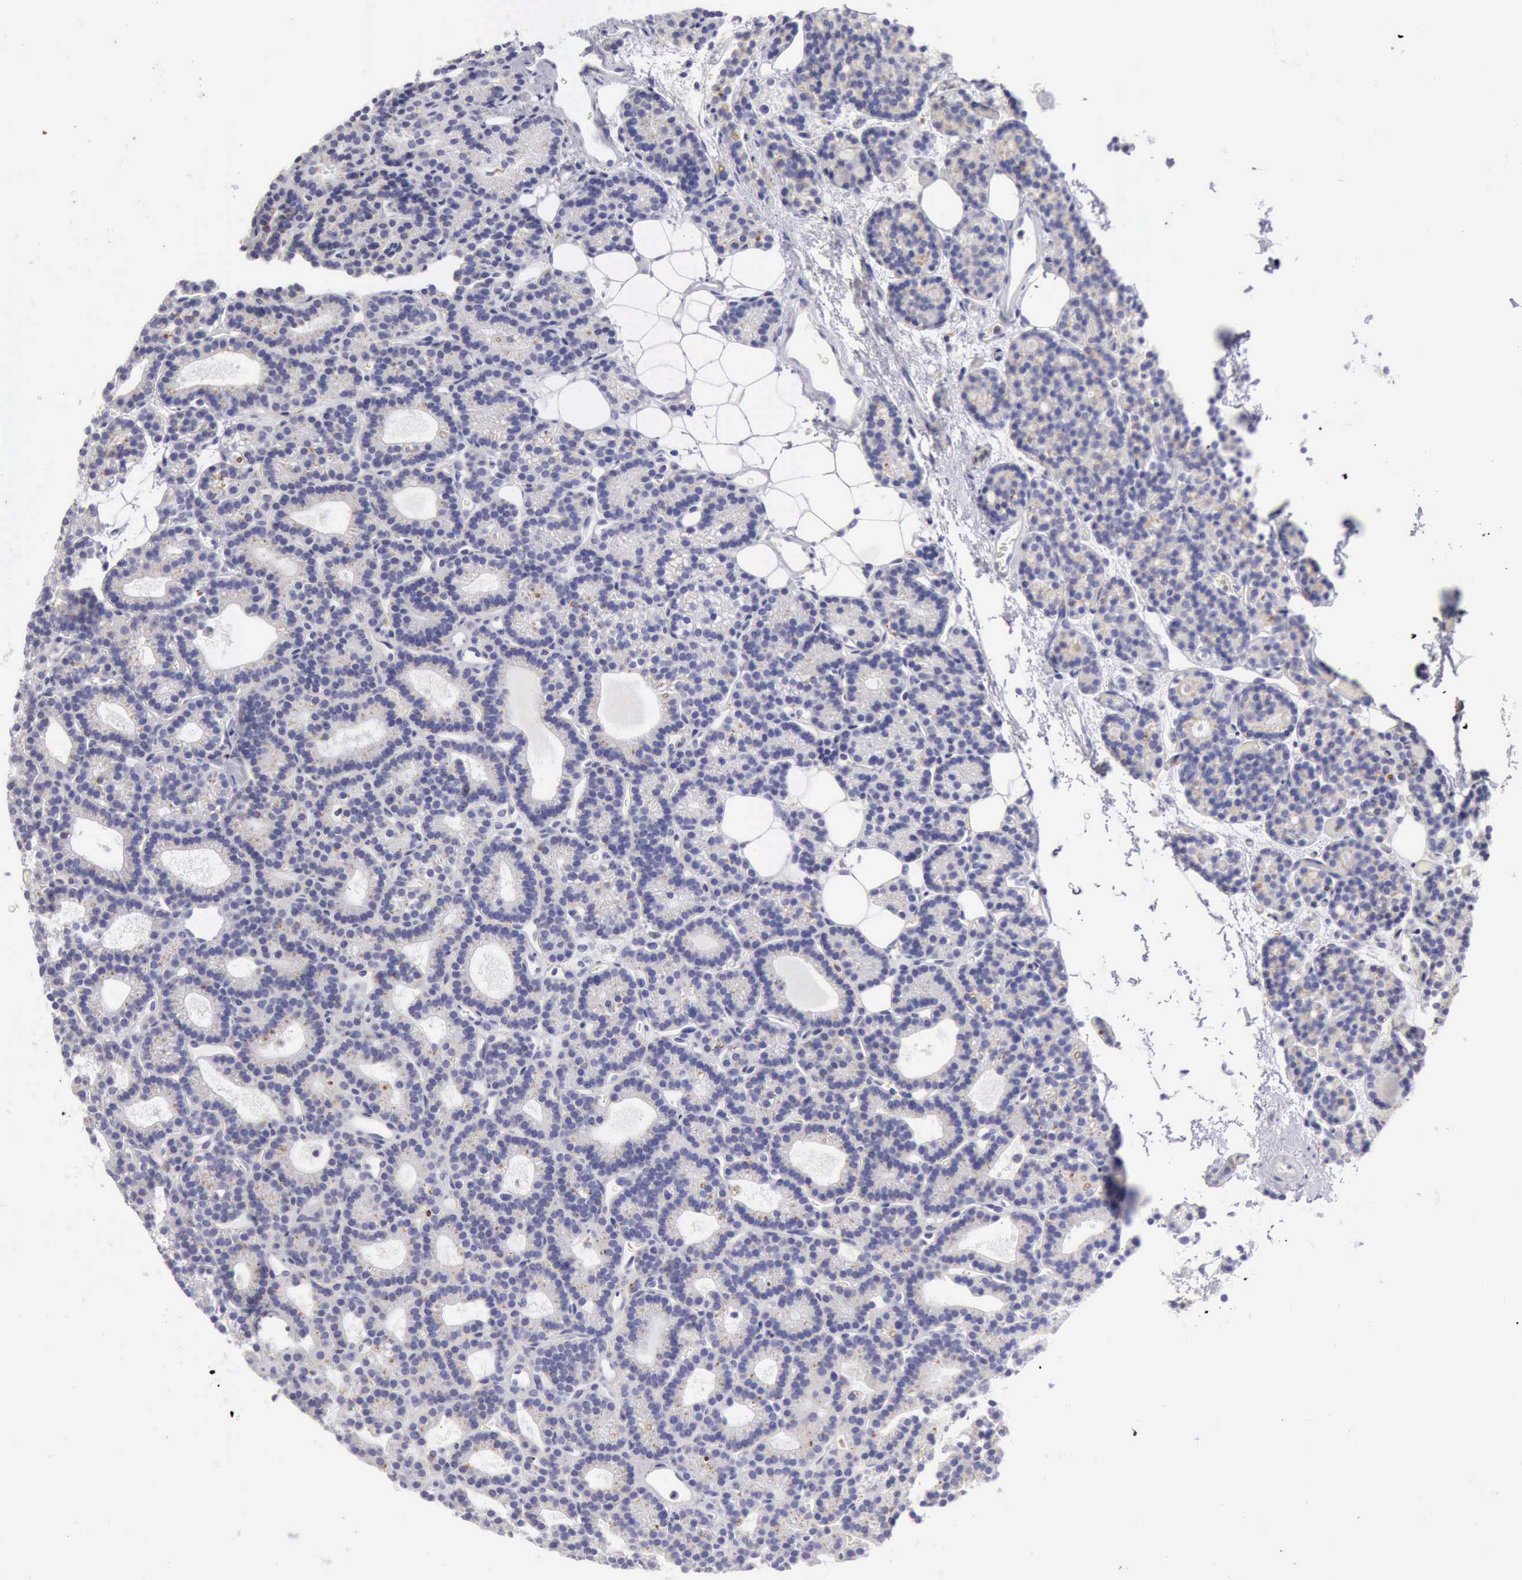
{"staining": {"intensity": "negative", "quantity": "none", "location": "none"}, "tissue": "parathyroid gland", "cell_type": "Glandular cells", "image_type": "normal", "snomed": [{"axis": "morphology", "description": "Normal tissue, NOS"}, {"axis": "topography", "description": "Parathyroid gland"}], "caption": "A micrograph of parathyroid gland stained for a protein exhibits no brown staining in glandular cells. The staining is performed using DAB brown chromogen with nuclei counter-stained in using hematoxylin.", "gene": "CTSS", "patient": {"sex": "male", "age": 85}}